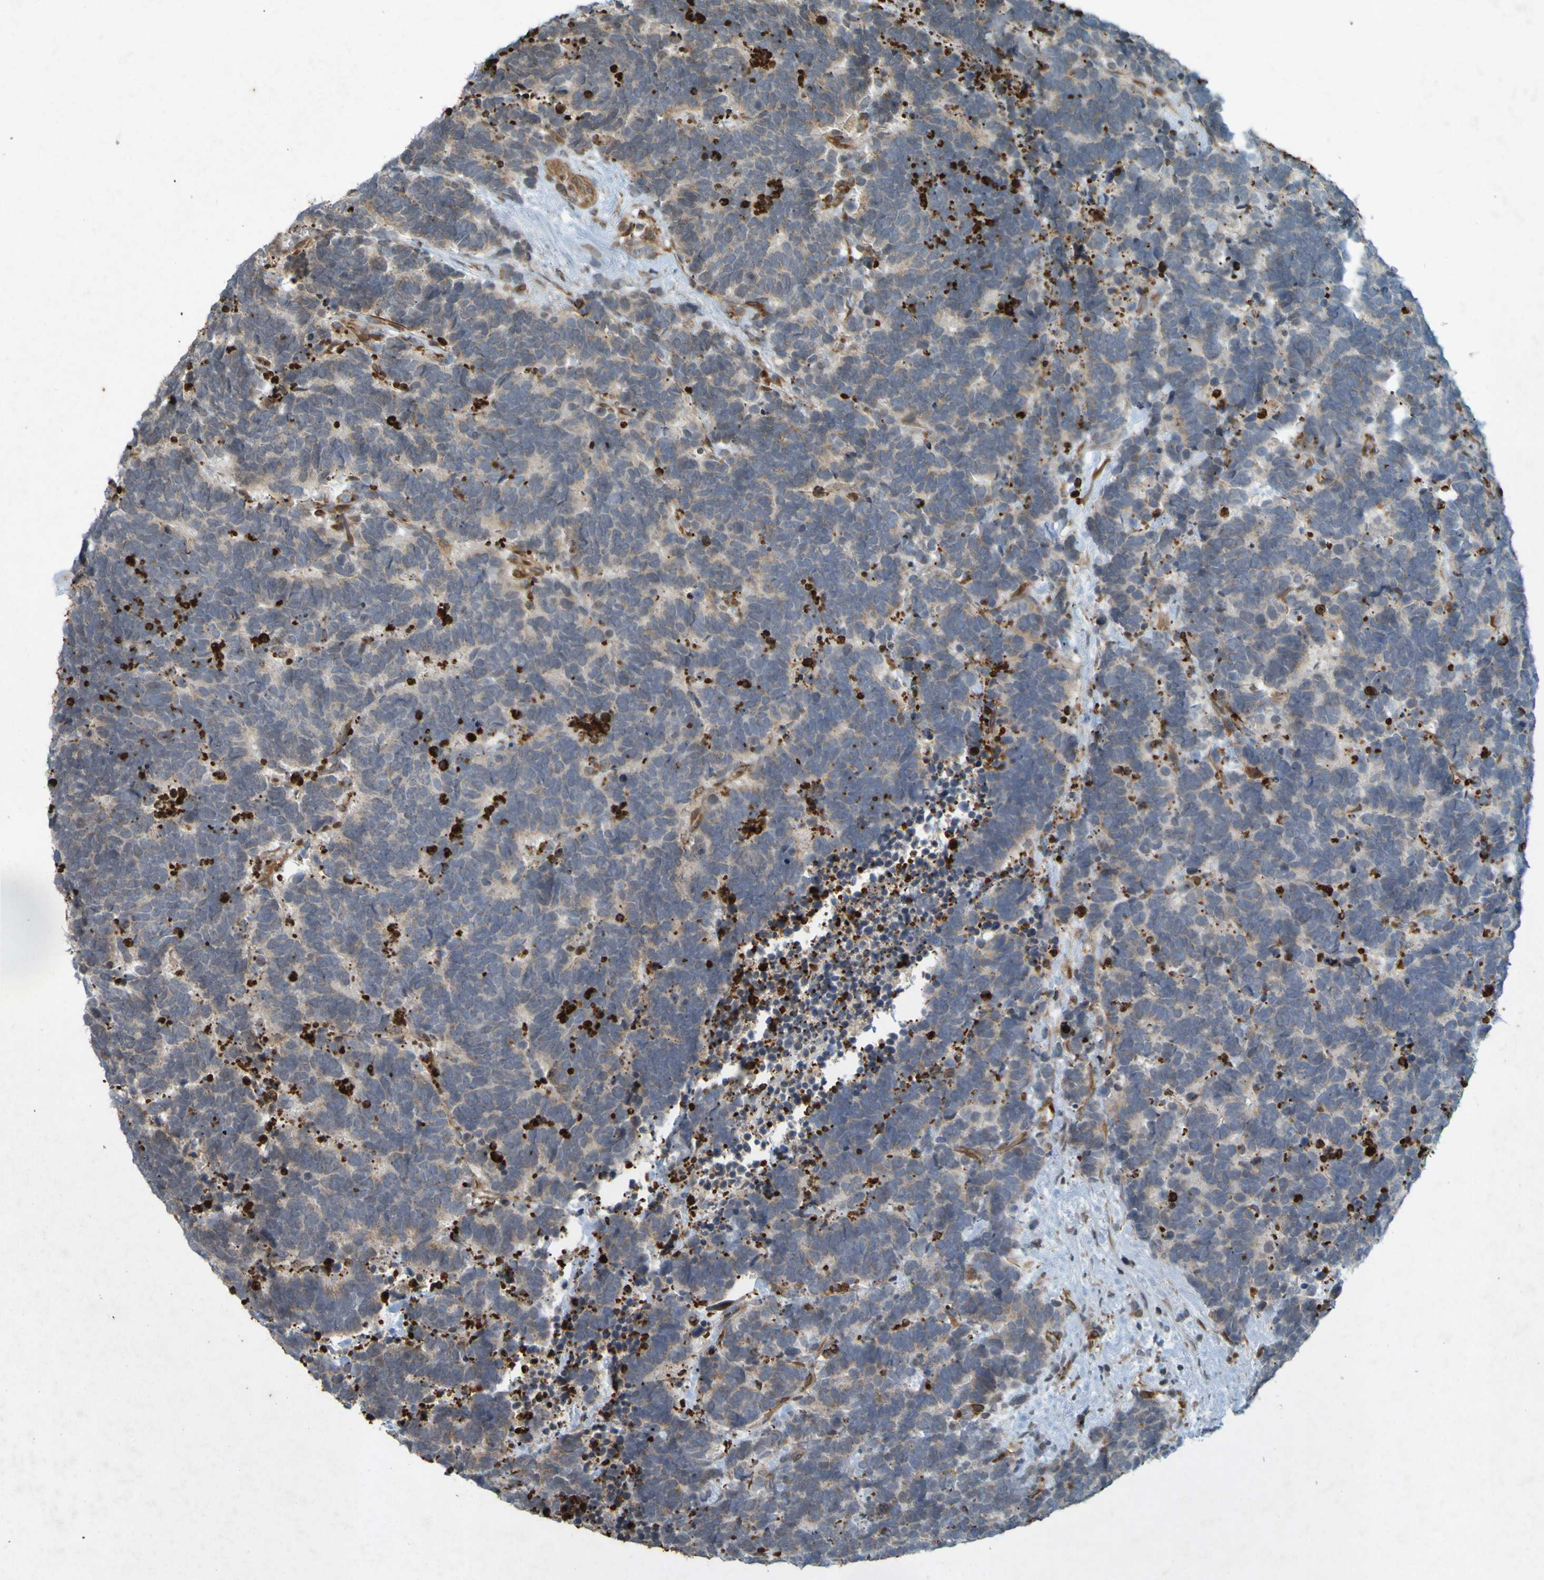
{"staining": {"intensity": "negative", "quantity": "none", "location": "none"}, "tissue": "carcinoid", "cell_type": "Tumor cells", "image_type": "cancer", "snomed": [{"axis": "morphology", "description": "Carcinoma, NOS"}, {"axis": "morphology", "description": "Carcinoid, malignant, NOS"}, {"axis": "topography", "description": "Urinary bladder"}], "caption": "DAB immunohistochemical staining of carcinoid (malignant) exhibits no significant staining in tumor cells. The staining was performed using DAB (3,3'-diaminobenzidine) to visualize the protein expression in brown, while the nuclei were stained in blue with hematoxylin (Magnification: 20x).", "gene": "GUCY1A1", "patient": {"sex": "male", "age": 57}}